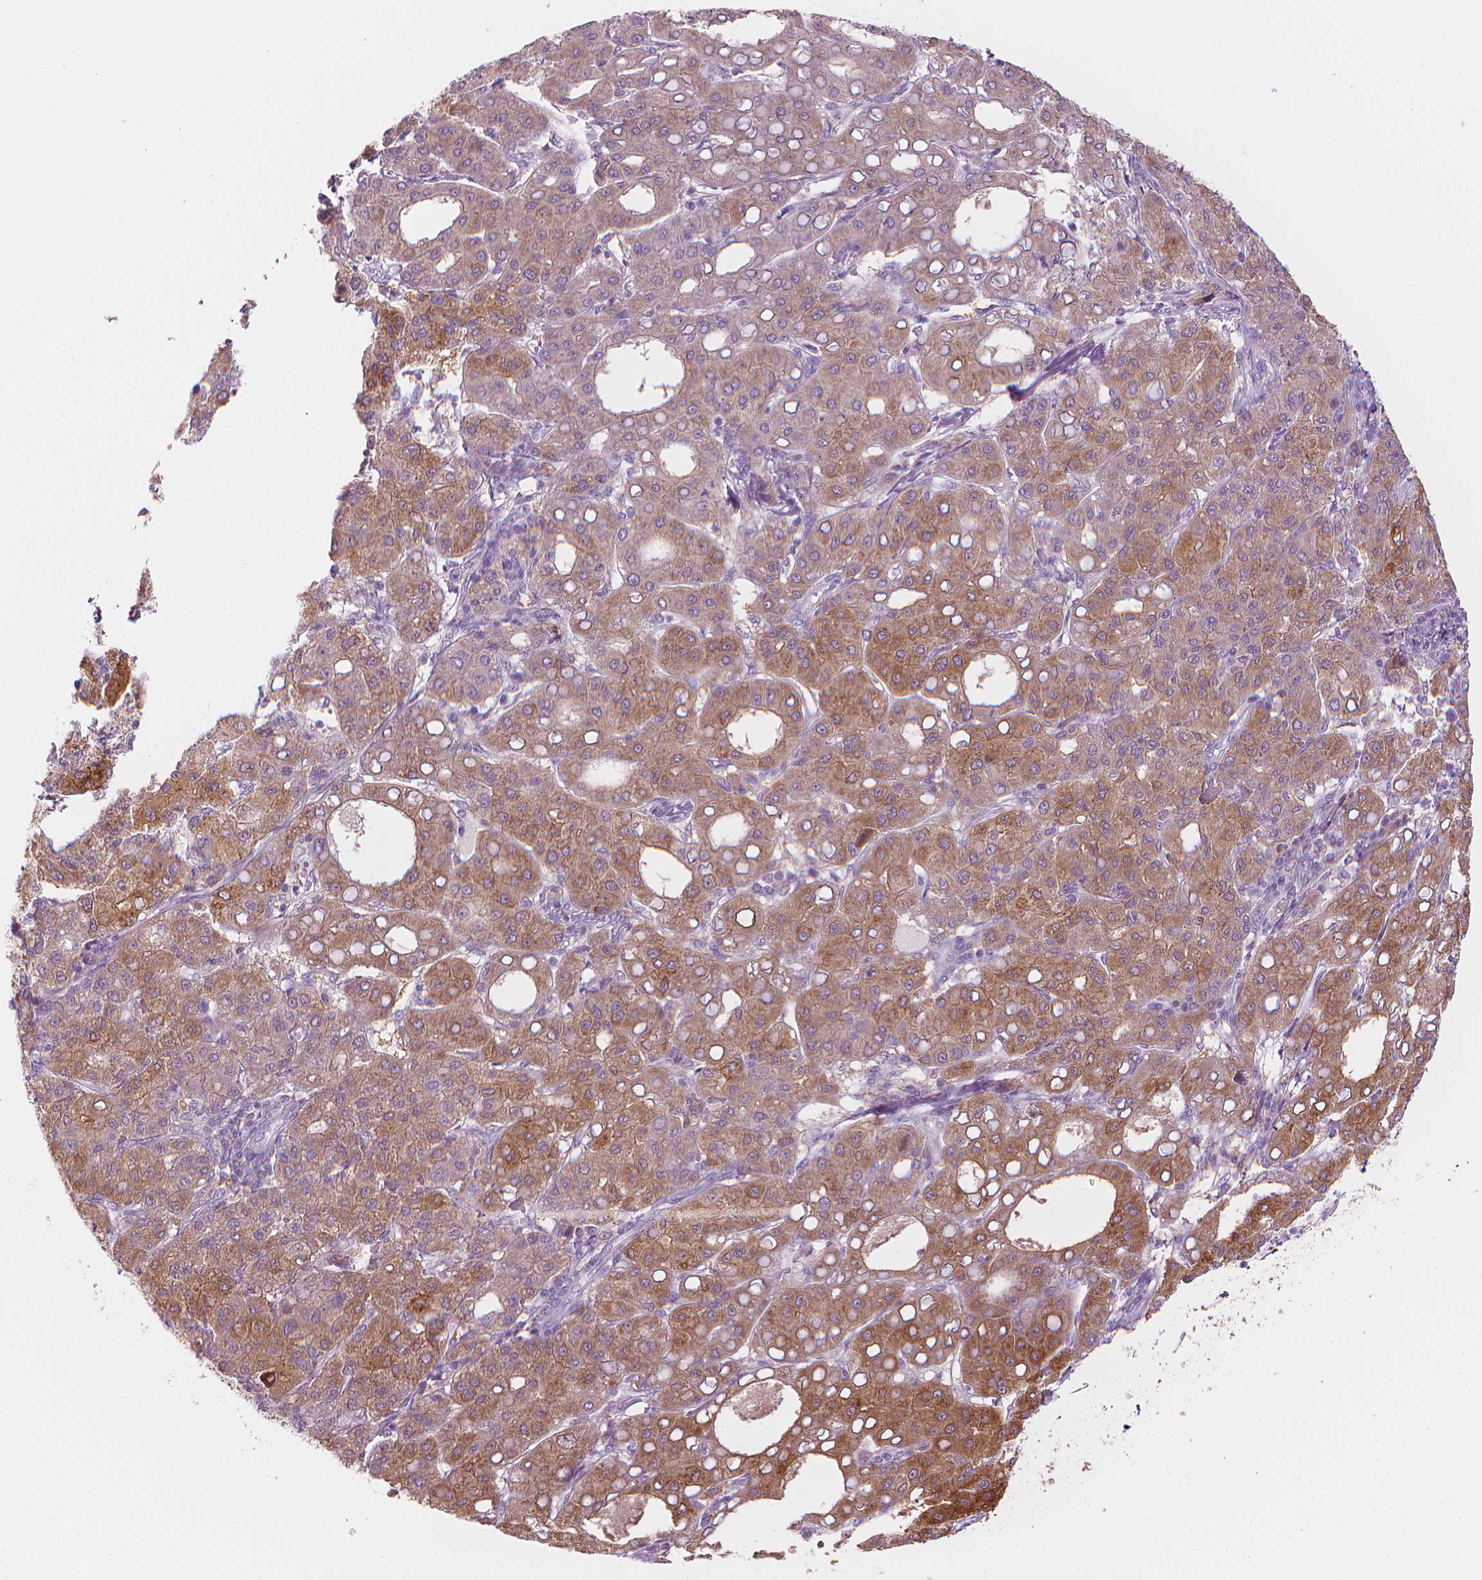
{"staining": {"intensity": "moderate", "quantity": ">75%", "location": "cytoplasmic/membranous"}, "tissue": "liver cancer", "cell_type": "Tumor cells", "image_type": "cancer", "snomed": [{"axis": "morphology", "description": "Carcinoma, Hepatocellular, NOS"}, {"axis": "topography", "description": "Liver"}], "caption": "Protein analysis of liver cancer tissue displays moderate cytoplasmic/membranous positivity in approximately >75% of tumor cells.", "gene": "SHMT1", "patient": {"sex": "male", "age": 65}}